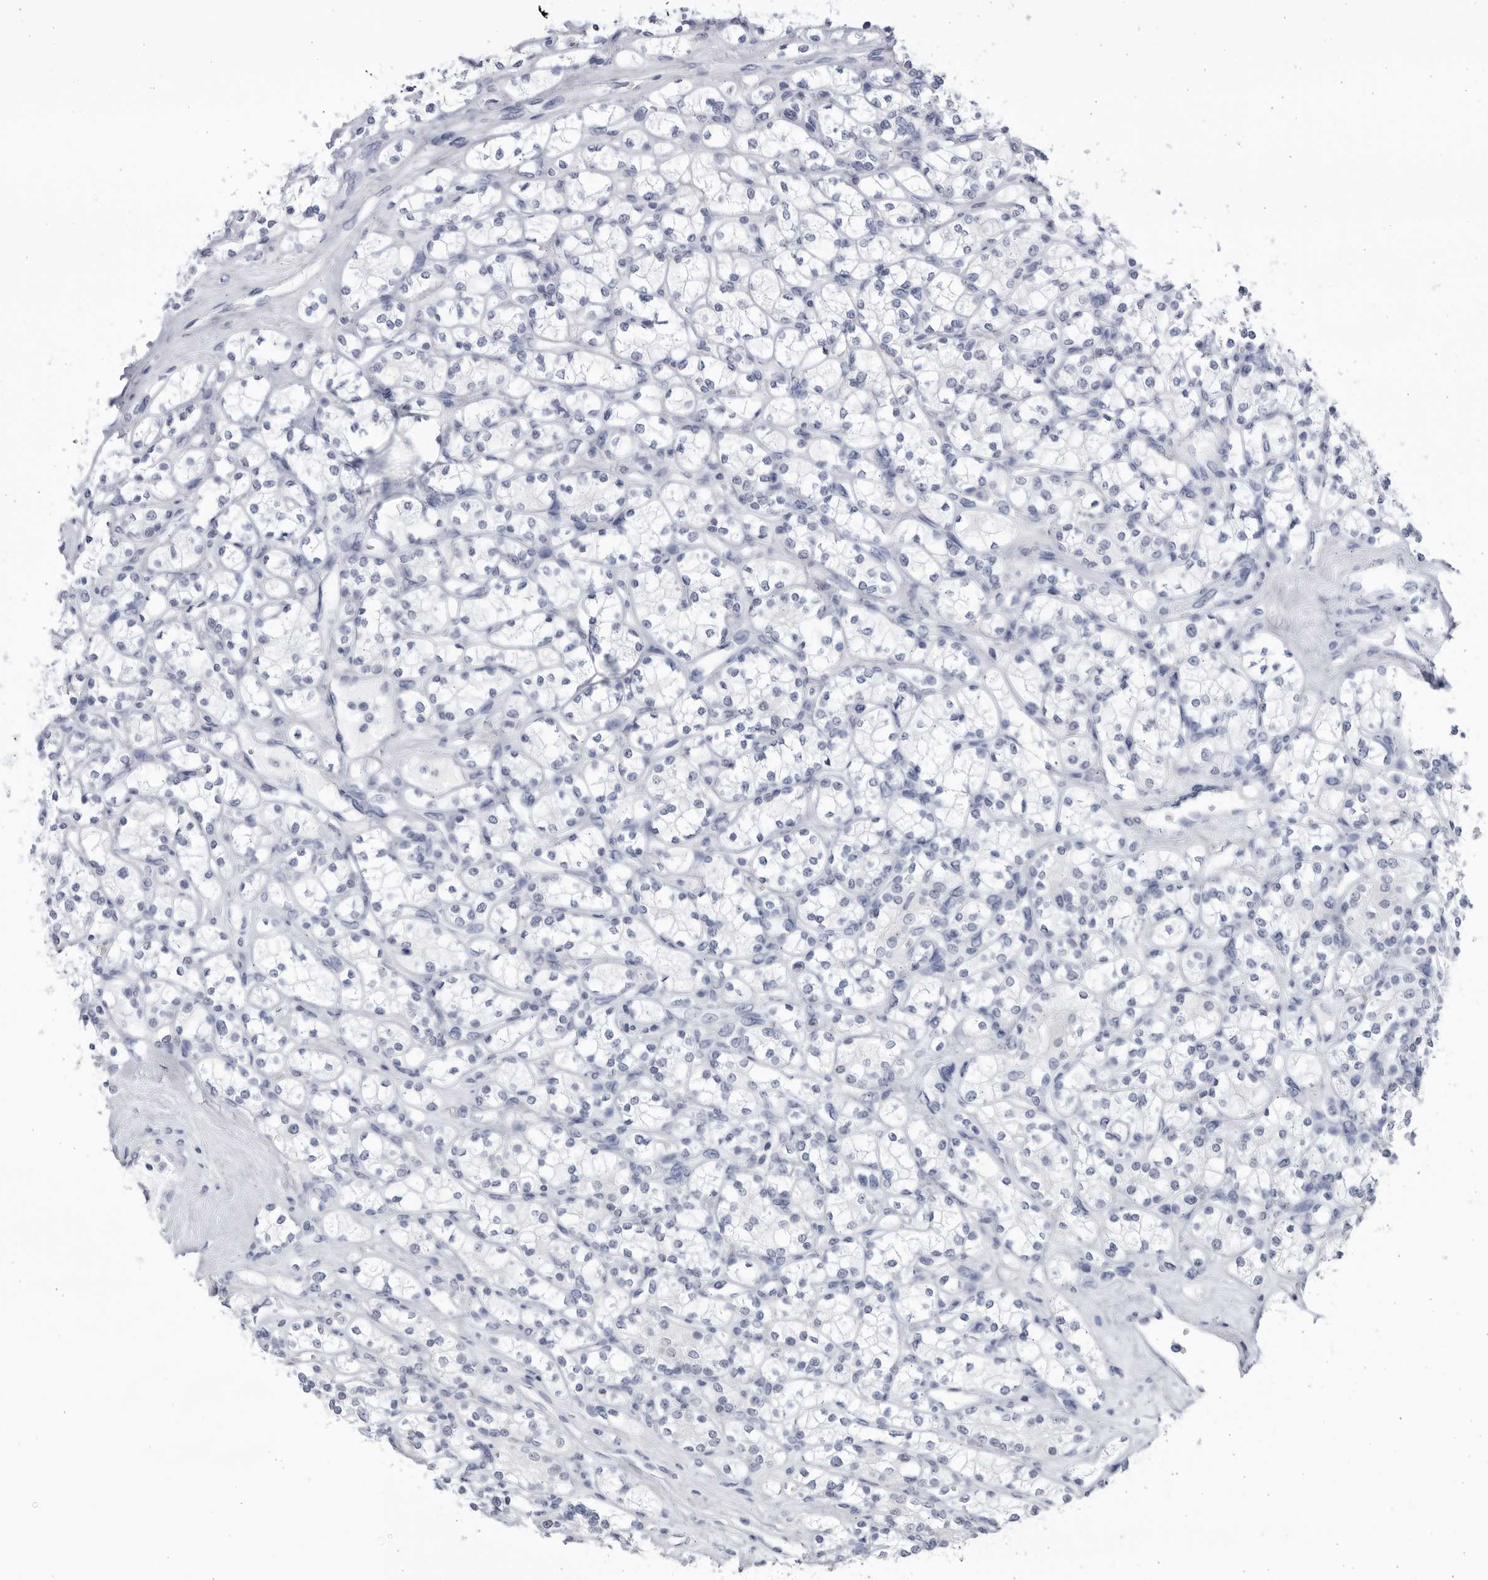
{"staining": {"intensity": "negative", "quantity": "none", "location": "none"}, "tissue": "renal cancer", "cell_type": "Tumor cells", "image_type": "cancer", "snomed": [{"axis": "morphology", "description": "Adenocarcinoma, NOS"}, {"axis": "topography", "description": "Kidney"}], "caption": "Tumor cells show no significant protein staining in renal cancer (adenocarcinoma).", "gene": "CCDC181", "patient": {"sex": "male", "age": 77}}